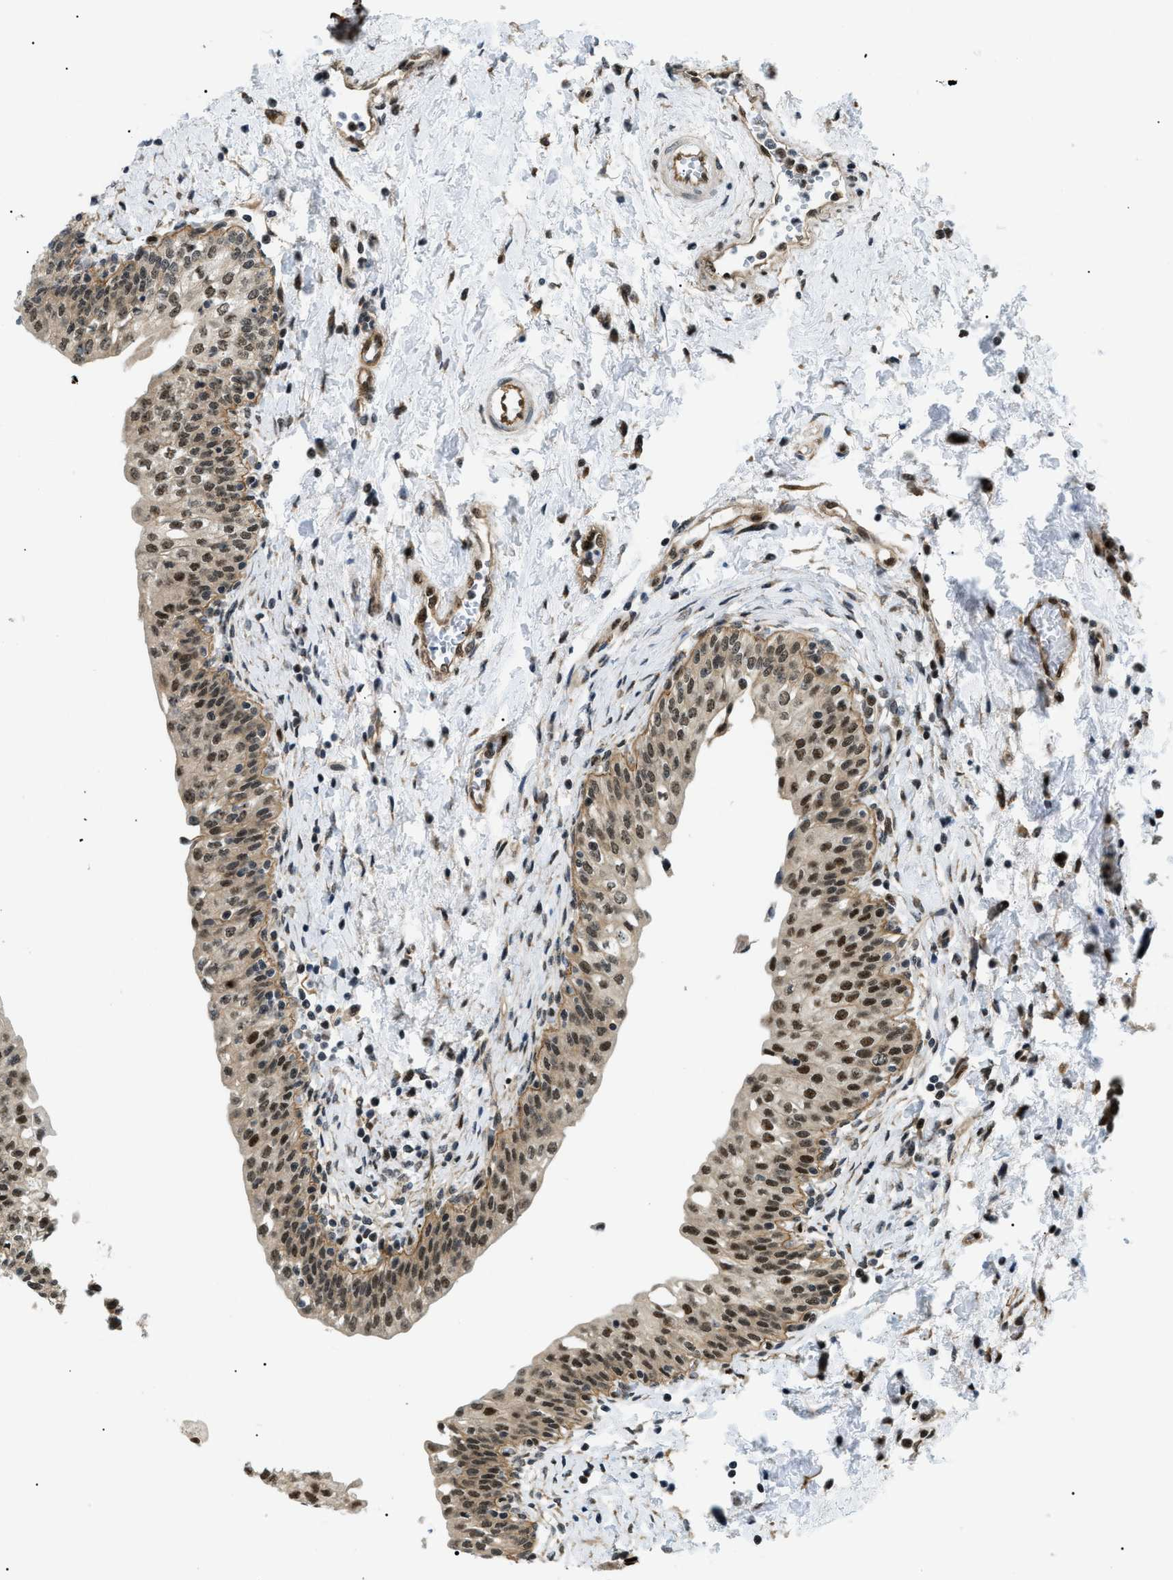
{"staining": {"intensity": "strong", "quantity": ">75%", "location": "cytoplasmic/membranous,nuclear"}, "tissue": "urinary bladder", "cell_type": "Urothelial cells", "image_type": "normal", "snomed": [{"axis": "morphology", "description": "Normal tissue, NOS"}, {"axis": "topography", "description": "Urinary bladder"}], "caption": "This histopathology image shows benign urinary bladder stained with immunohistochemistry to label a protein in brown. The cytoplasmic/membranous,nuclear of urothelial cells show strong positivity for the protein. Nuclei are counter-stained blue.", "gene": "CWC25", "patient": {"sex": "male", "age": 55}}